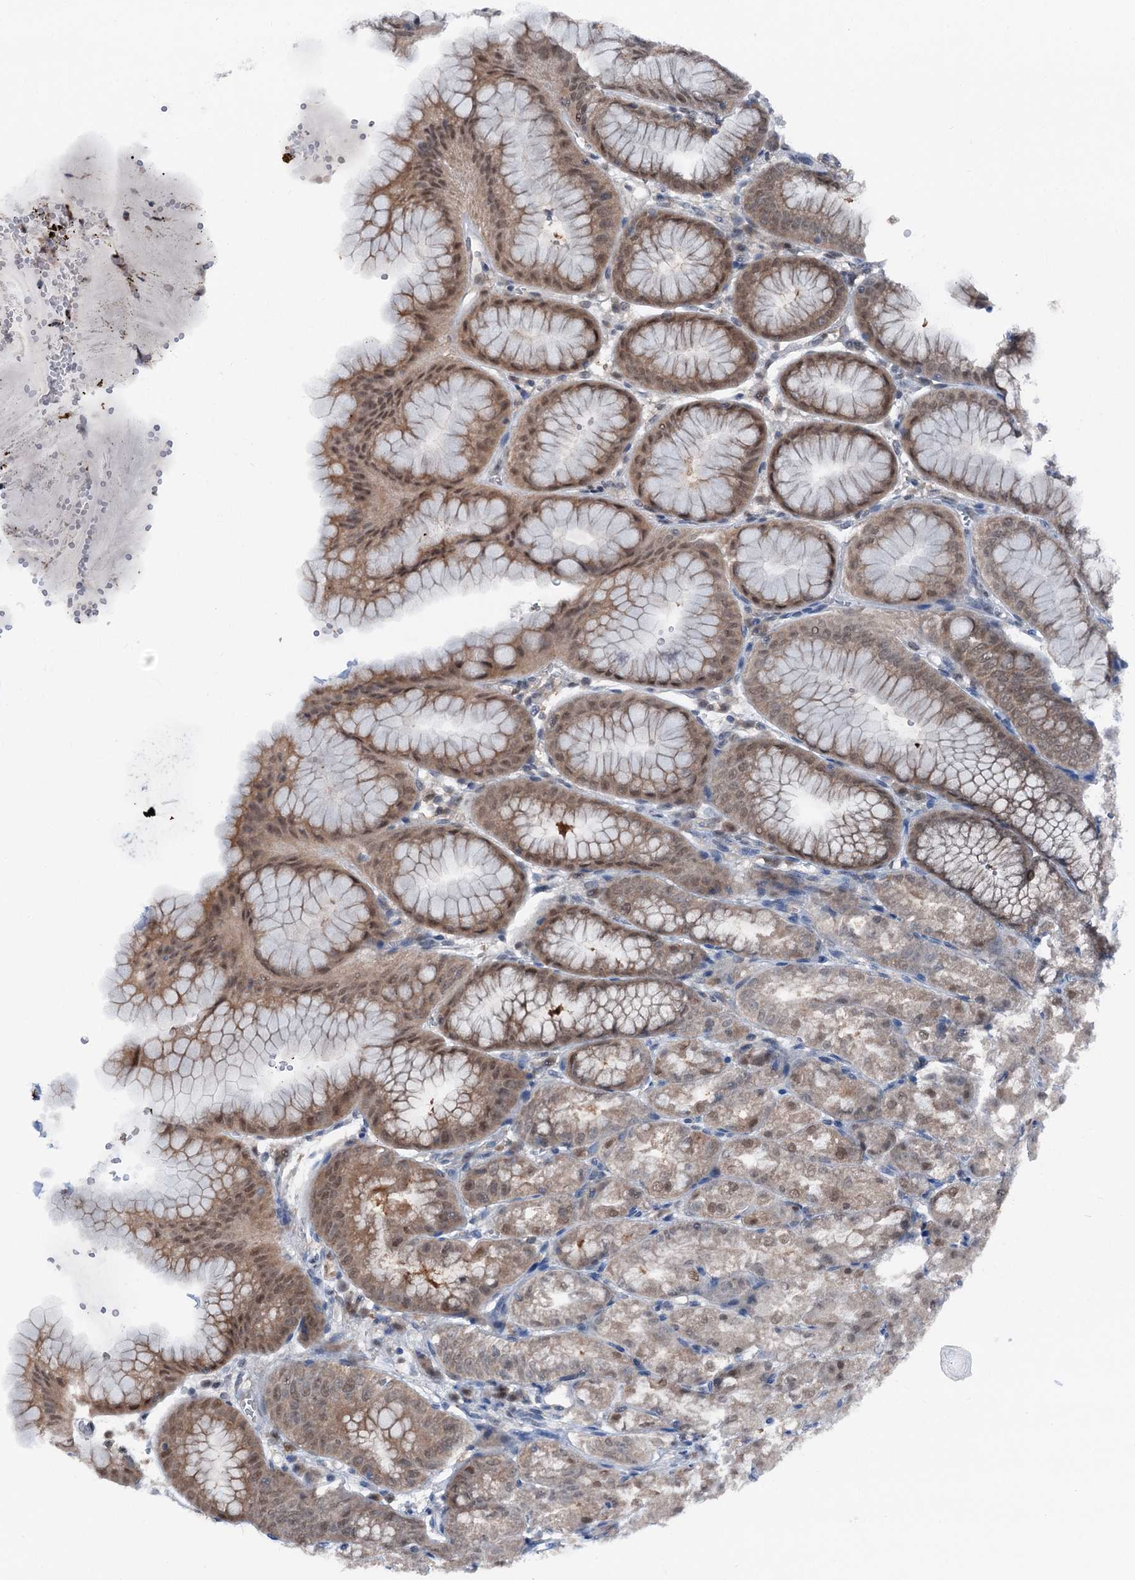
{"staining": {"intensity": "moderate", "quantity": ">75%", "location": "cytoplasmic/membranous,nuclear"}, "tissue": "stomach", "cell_type": "Glandular cells", "image_type": "normal", "snomed": [{"axis": "morphology", "description": "Normal tissue, NOS"}, {"axis": "topography", "description": "Stomach, lower"}], "caption": "Immunohistochemical staining of benign stomach shows medium levels of moderate cytoplasmic/membranous,nuclear positivity in about >75% of glandular cells.", "gene": "PSMD13", "patient": {"sex": "male", "age": 71}}